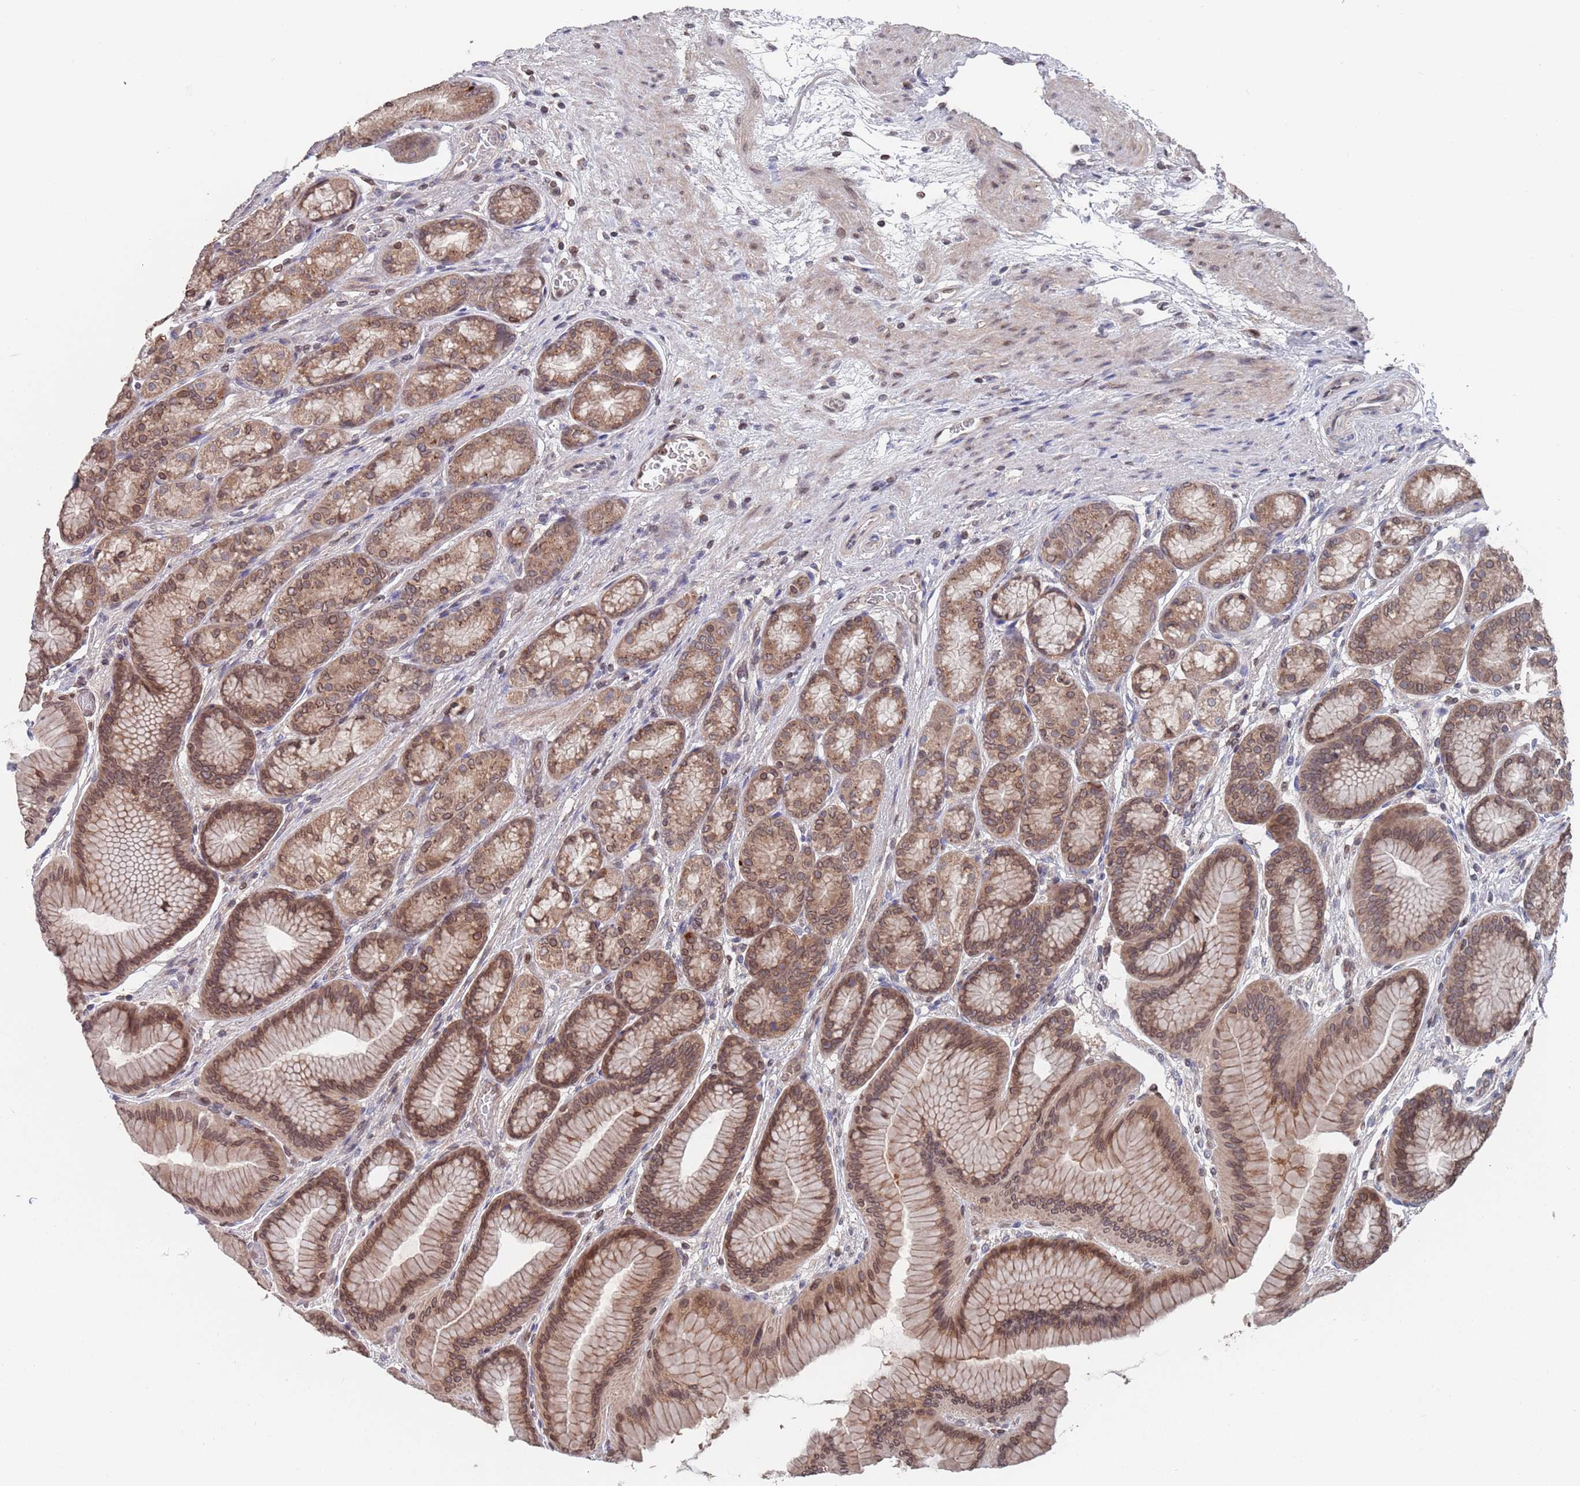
{"staining": {"intensity": "moderate", "quantity": ">75%", "location": "cytoplasmic/membranous,nuclear"}, "tissue": "stomach", "cell_type": "Glandular cells", "image_type": "normal", "snomed": [{"axis": "morphology", "description": "Normal tissue, NOS"}, {"axis": "morphology", "description": "Adenocarcinoma, NOS"}, {"axis": "morphology", "description": "Adenocarcinoma, High grade"}, {"axis": "topography", "description": "Stomach, upper"}, {"axis": "topography", "description": "Stomach"}], "caption": "A high-resolution image shows IHC staining of benign stomach, which shows moderate cytoplasmic/membranous,nuclear staining in about >75% of glandular cells.", "gene": "SDHAF3", "patient": {"sex": "female", "age": 65}}